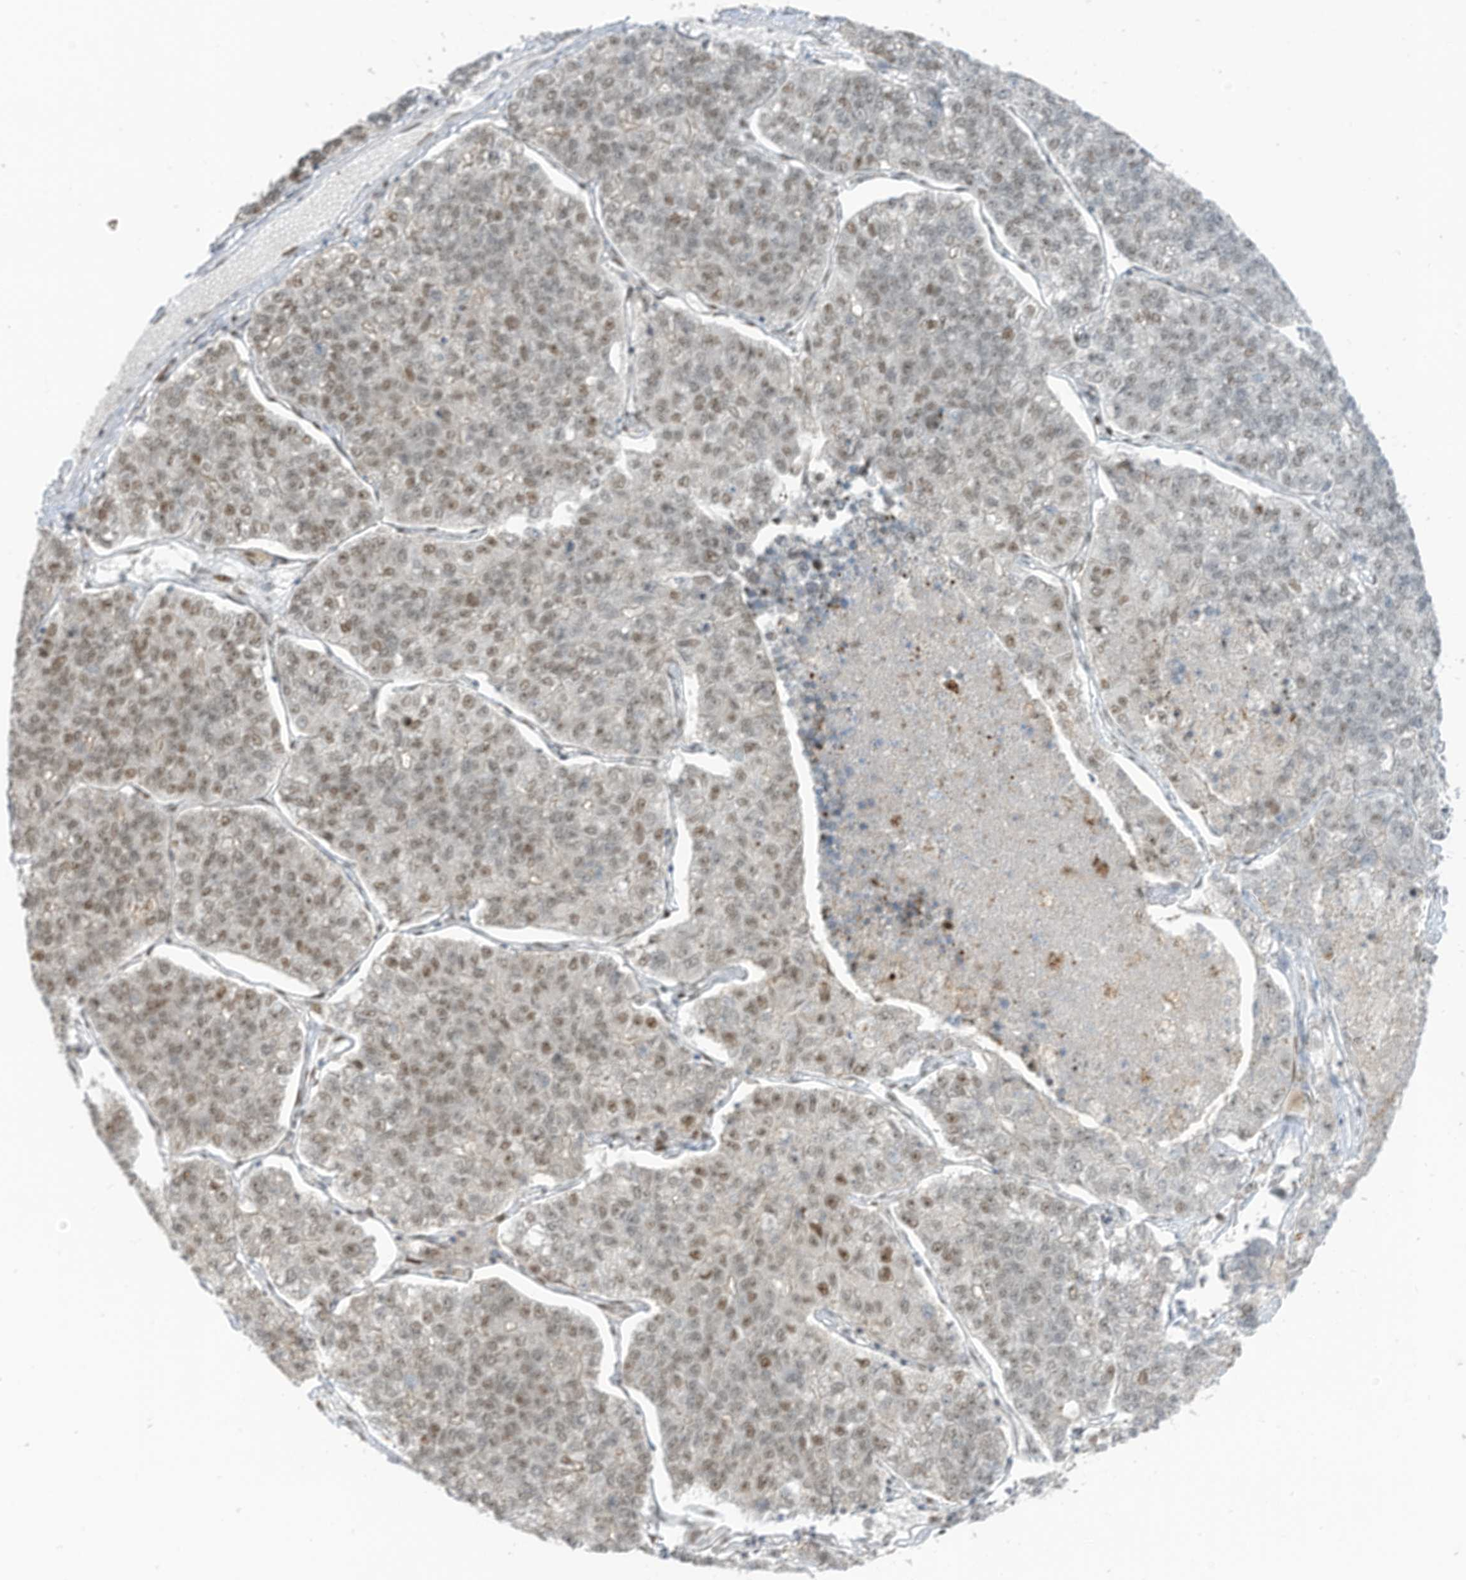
{"staining": {"intensity": "moderate", "quantity": "25%-75%", "location": "nuclear"}, "tissue": "lung cancer", "cell_type": "Tumor cells", "image_type": "cancer", "snomed": [{"axis": "morphology", "description": "Adenocarcinoma, NOS"}, {"axis": "topography", "description": "Lung"}], "caption": "This is a photomicrograph of immunohistochemistry (IHC) staining of adenocarcinoma (lung), which shows moderate positivity in the nuclear of tumor cells.", "gene": "ZCWPW2", "patient": {"sex": "male", "age": 49}}